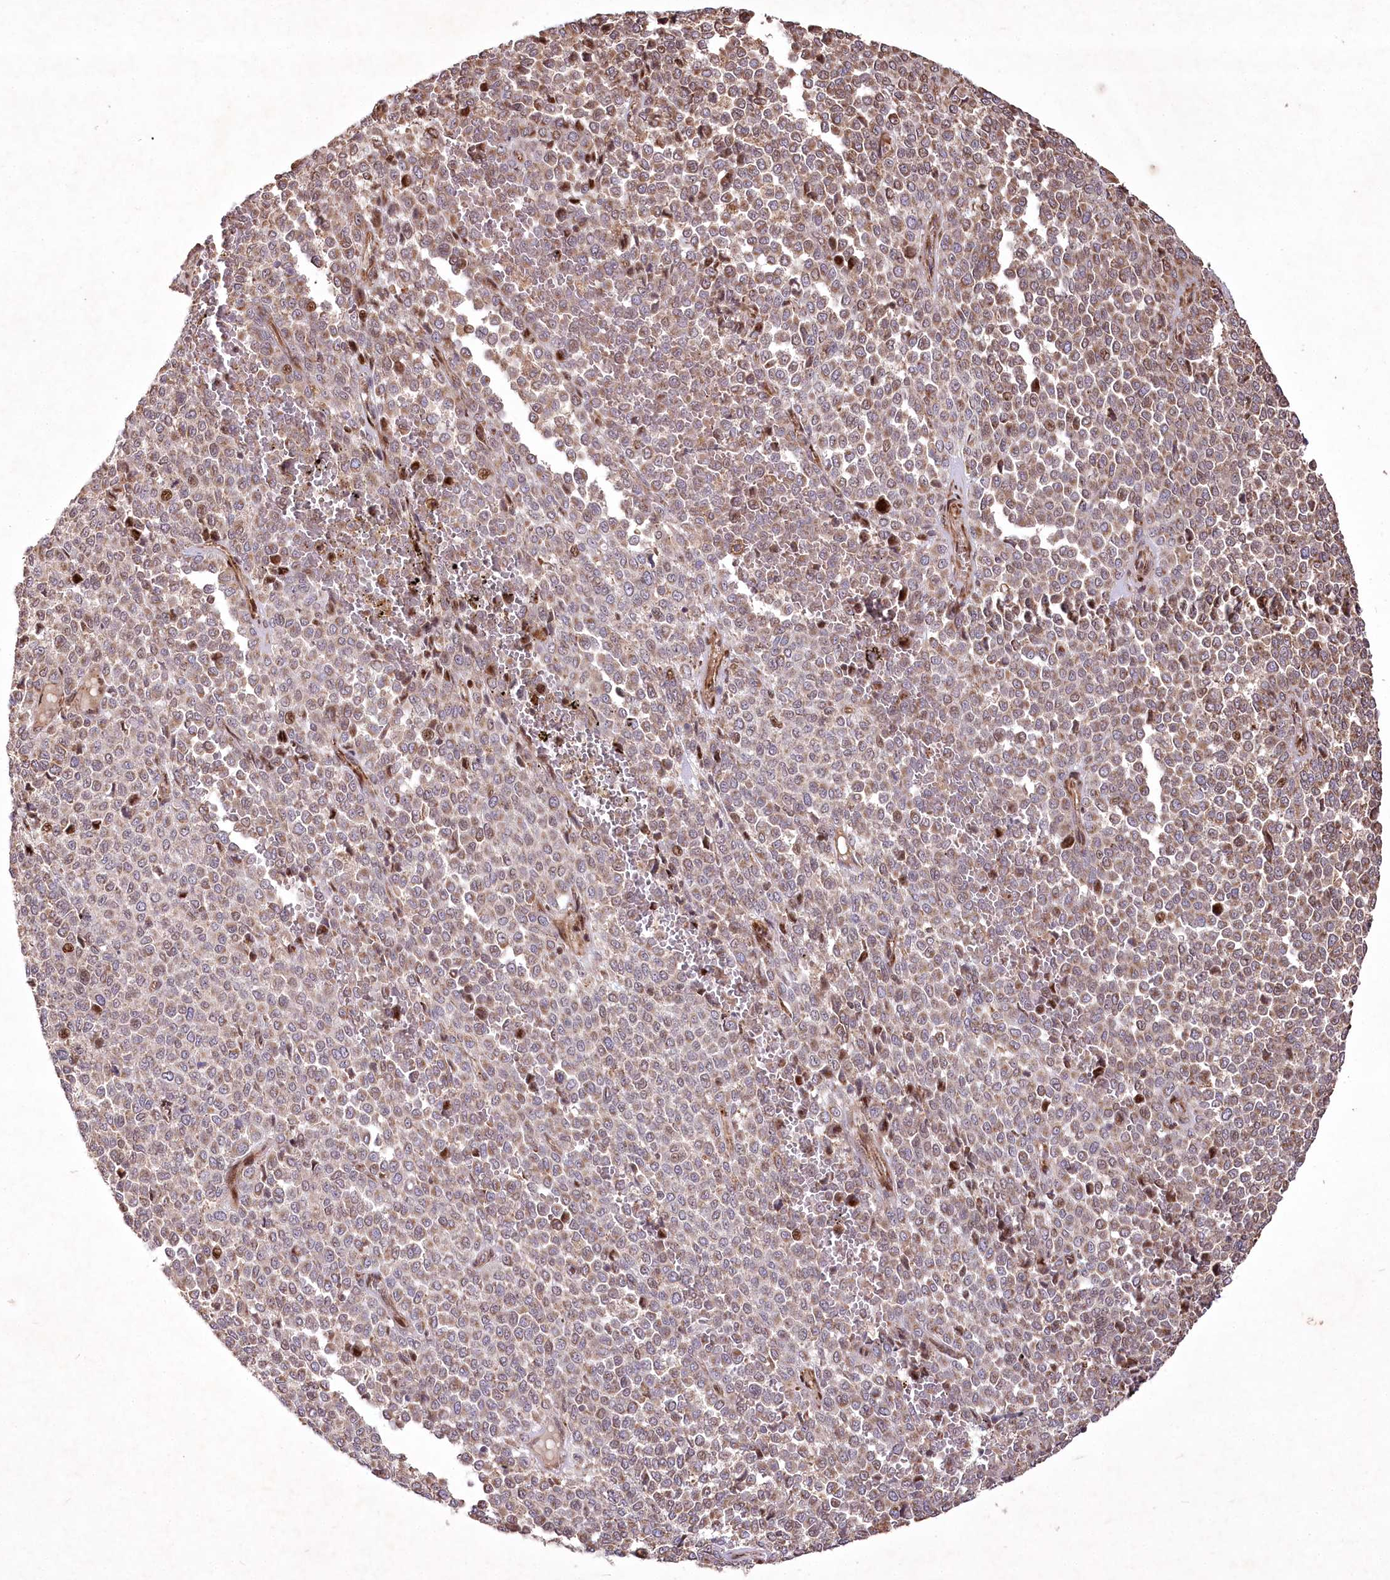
{"staining": {"intensity": "moderate", "quantity": "<25%", "location": "nuclear"}, "tissue": "melanoma", "cell_type": "Tumor cells", "image_type": "cancer", "snomed": [{"axis": "morphology", "description": "Malignant melanoma, Metastatic site"}, {"axis": "topography", "description": "Pancreas"}], "caption": "High-magnification brightfield microscopy of malignant melanoma (metastatic site) stained with DAB (3,3'-diaminobenzidine) (brown) and counterstained with hematoxylin (blue). tumor cells exhibit moderate nuclear expression is present in approximately<25% of cells. Ihc stains the protein of interest in brown and the nuclei are stained blue.", "gene": "PSTK", "patient": {"sex": "female", "age": 30}}